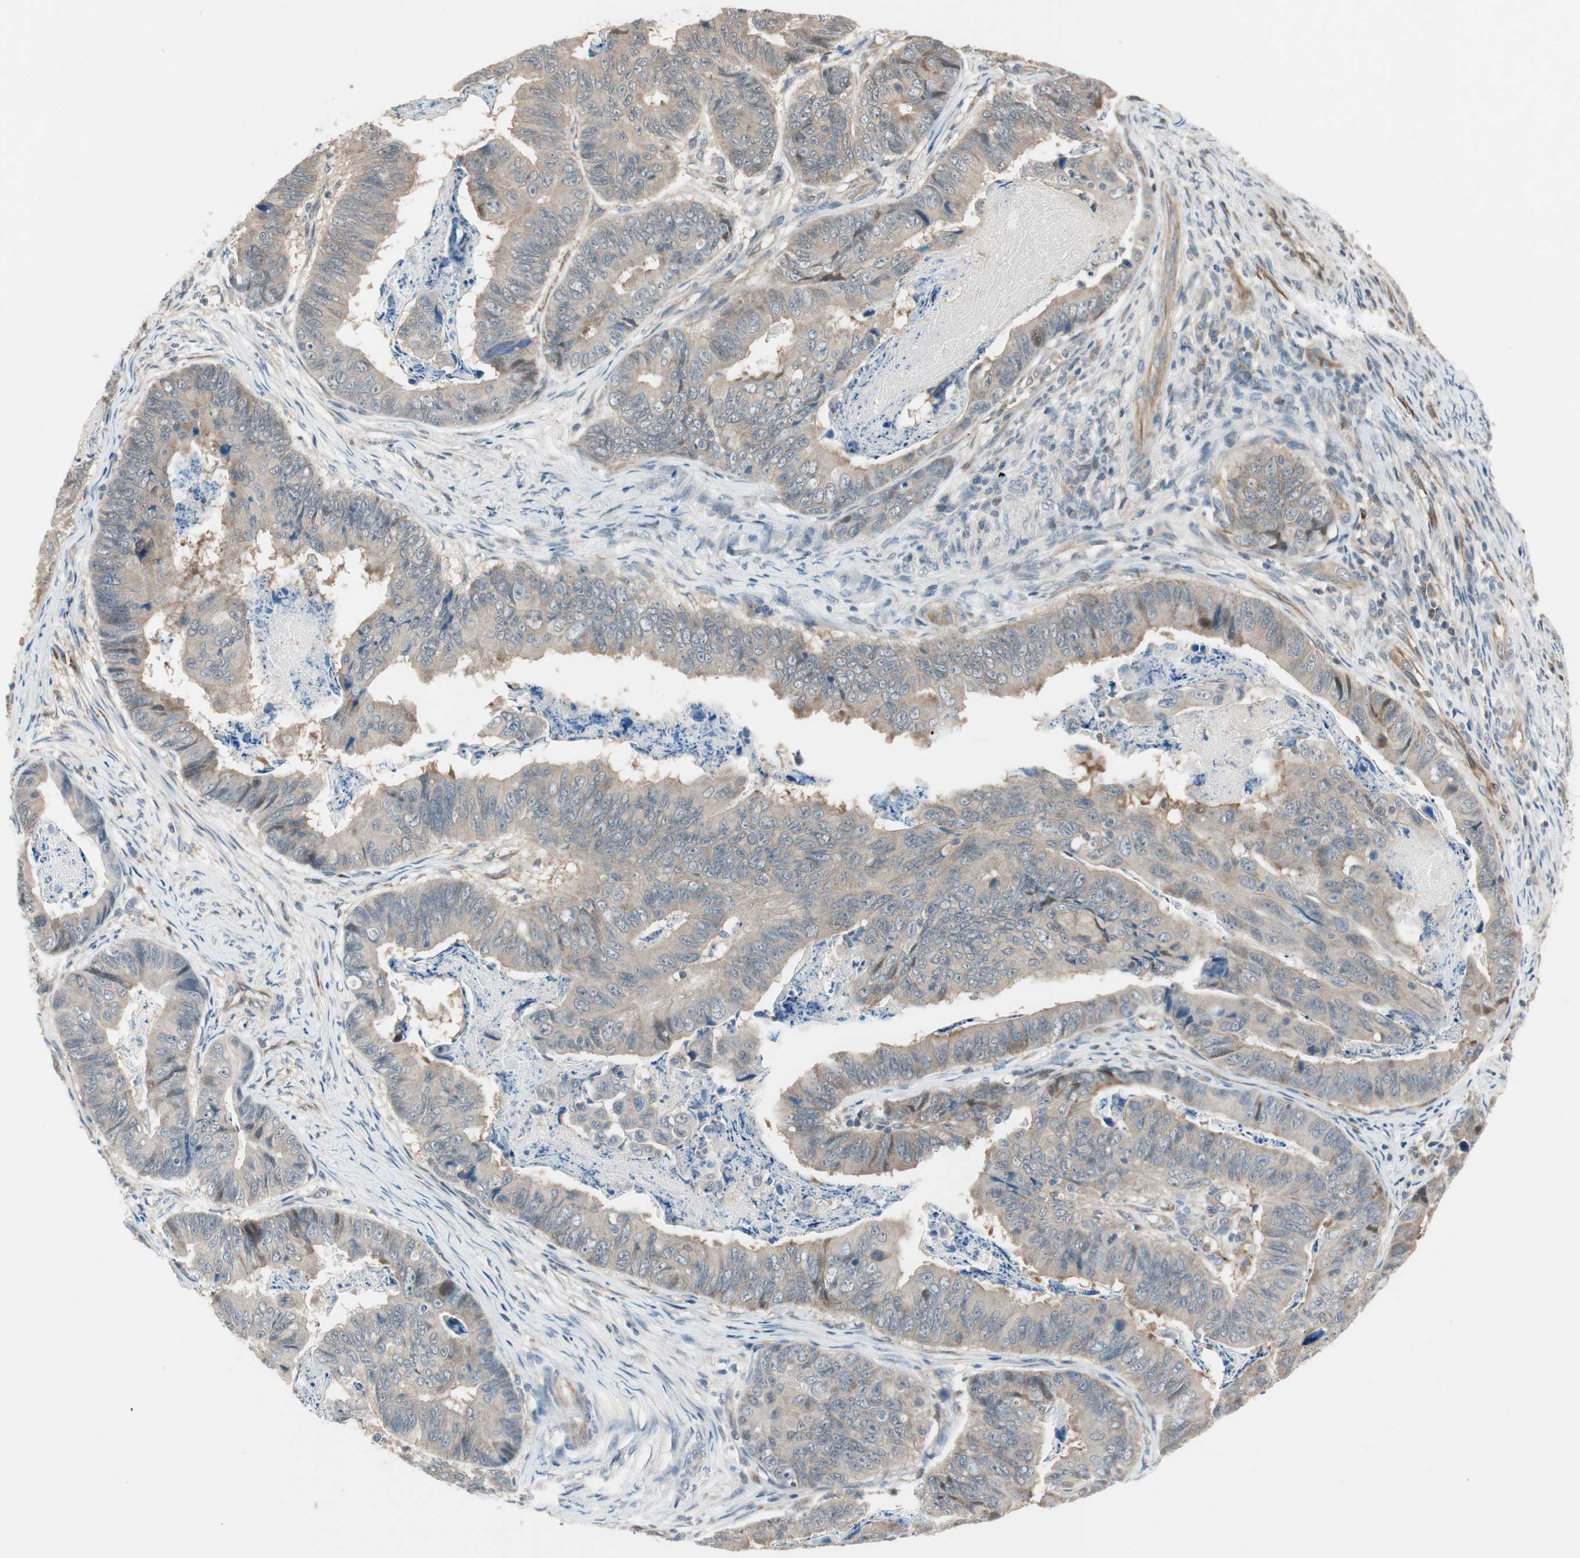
{"staining": {"intensity": "weak", "quantity": "25%-75%", "location": "cytoplasmic/membranous"}, "tissue": "stomach cancer", "cell_type": "Tumor cells", "image_type": "cancer", "snomed": [{"axis": "morphology", "description": "Adenocarcinoma, NOS"}, {"axis": "topography", "description": "Stomach, lower"}], "caption": "Immunohistochemical staining of human stomach cancer (adenocarcinoma) demonstrates low levels of weak cytoplasmic/membranous expression in about 25%-75% of tumor cells.", "gene": "PIK3R3", "patient": {"sex": "male", "age": 77}}